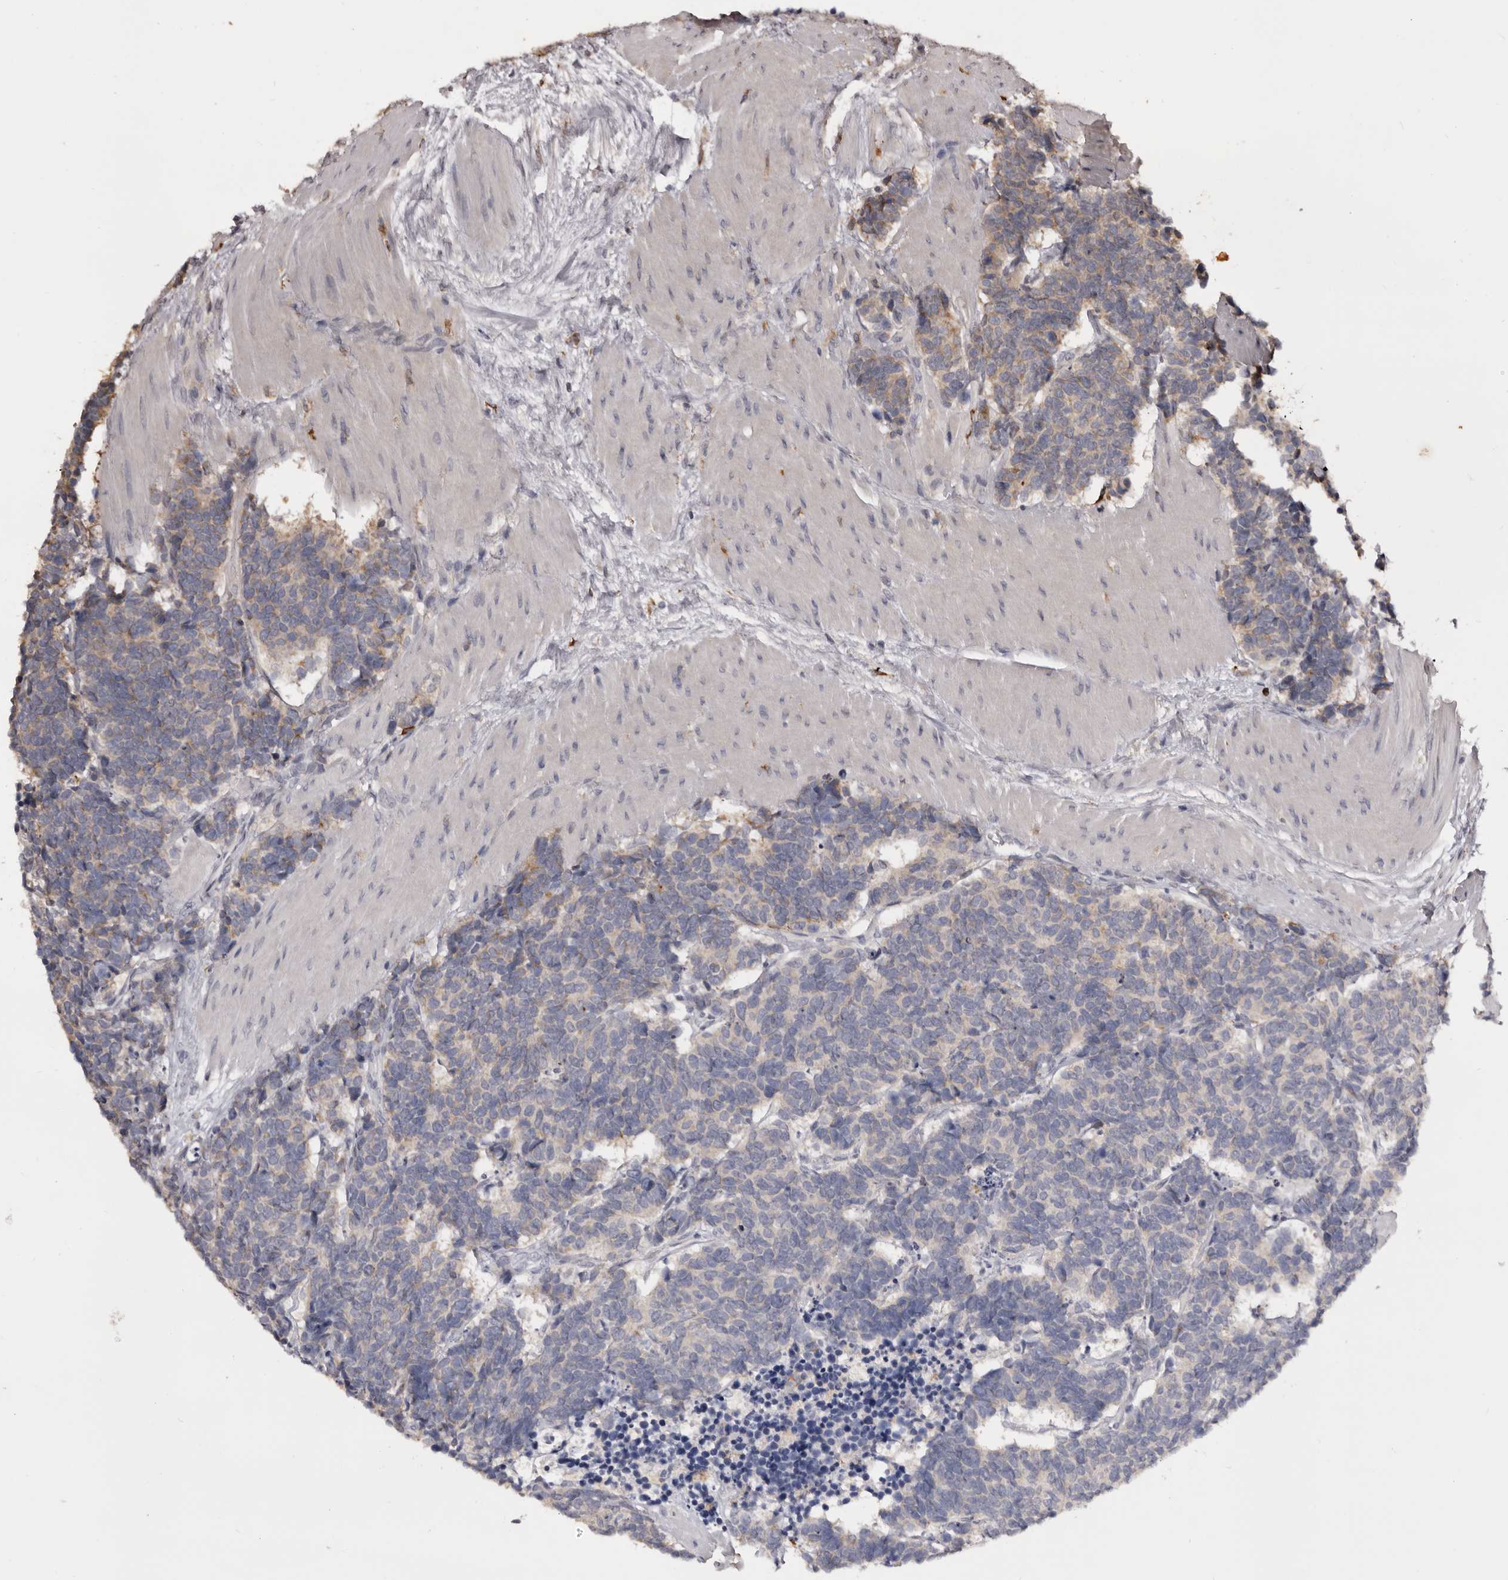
{"staining": {"intensity": "weak", "quantity": "<25%", "location": "cytoplasmic/membranous"}, "tissue": "carcinoid", "cell_type": "Tumor cells", "image_type": "cancer", "snomed": [{"axis": "morphology", "description": "Carcinoma, NOS"}, {"axis": "morphology", "description": "Carcinoid, malignant, NOS"}, {"axis": "topography", "description": "Urinary bladder"}], "caption": "DAB (3,3'-diaminobenzidine) immunohistochemical staining of carcinoid shows no significant staining in tumor cells. Brightfield microscopy of immunohistochemistry stained with DAB (brown) and hematoxylin (blue), captured at high magnification.", "gene": "TNNI1", "patient": {"sex": "male", "age": 57}}